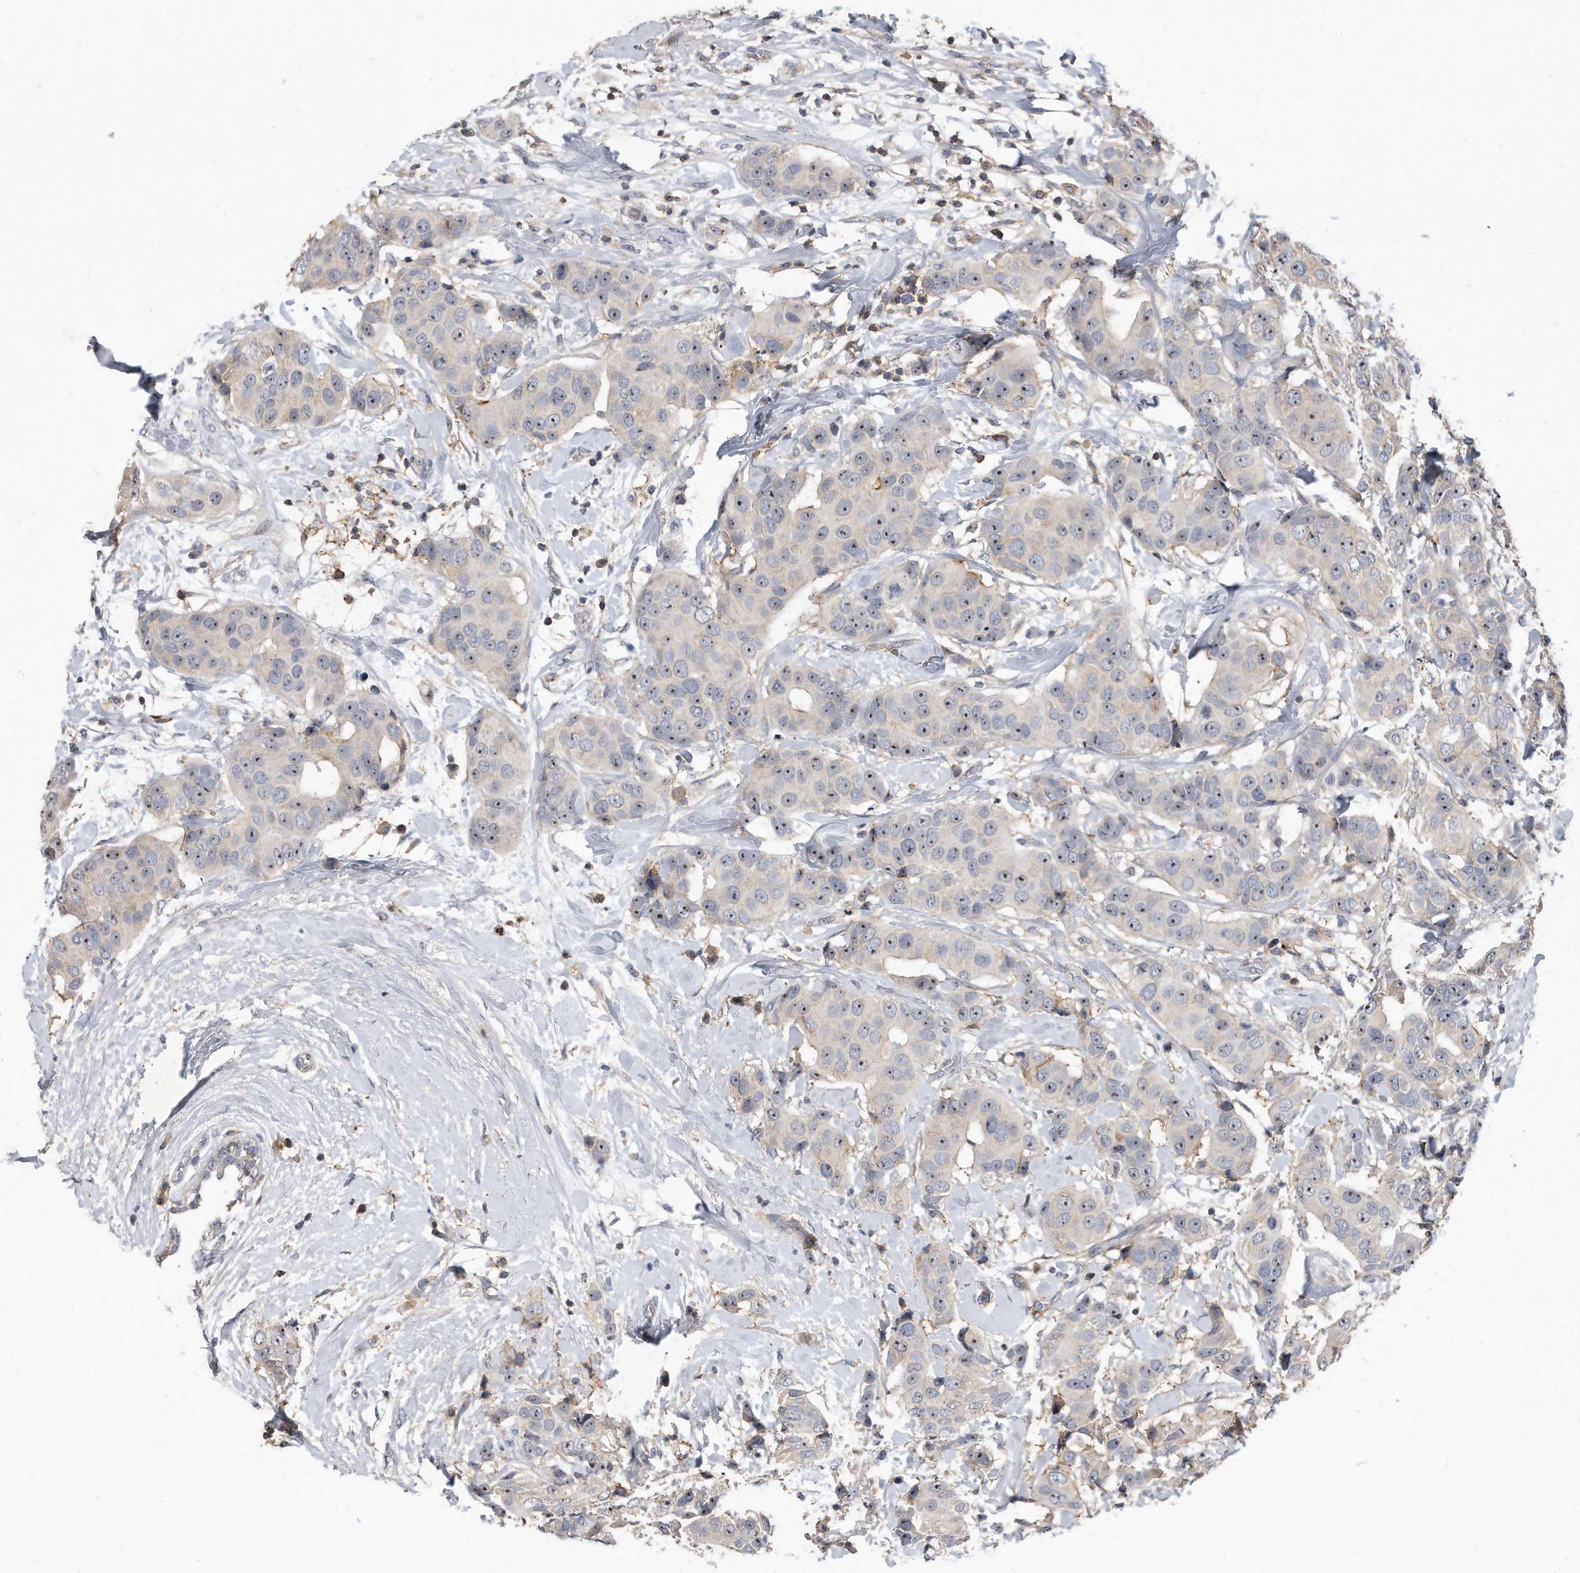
{"staining": {"intensity": "moderate", "quantity": ">75%", "location": "nuclear"}, "tissue": "breast cancer", "cell_type": "Tumor cells", "image_type": "cancer", "snomed": [{"axis": "morphology", "description": "Normal tissue, NOS"}, {"axis": "morphology", "description": "Duct carcinoma"}, {"axis": "topography", "description": "Breast"}], "caption": "A high-resolution image shows immunohistochemistry staining of breast cancer (intraductal carcinoma), which shows moderate nuclear expression in approximately >75% of tumor cells.", "gene": "PGBD2", "patient": {"sex": "female", "age": 39}}